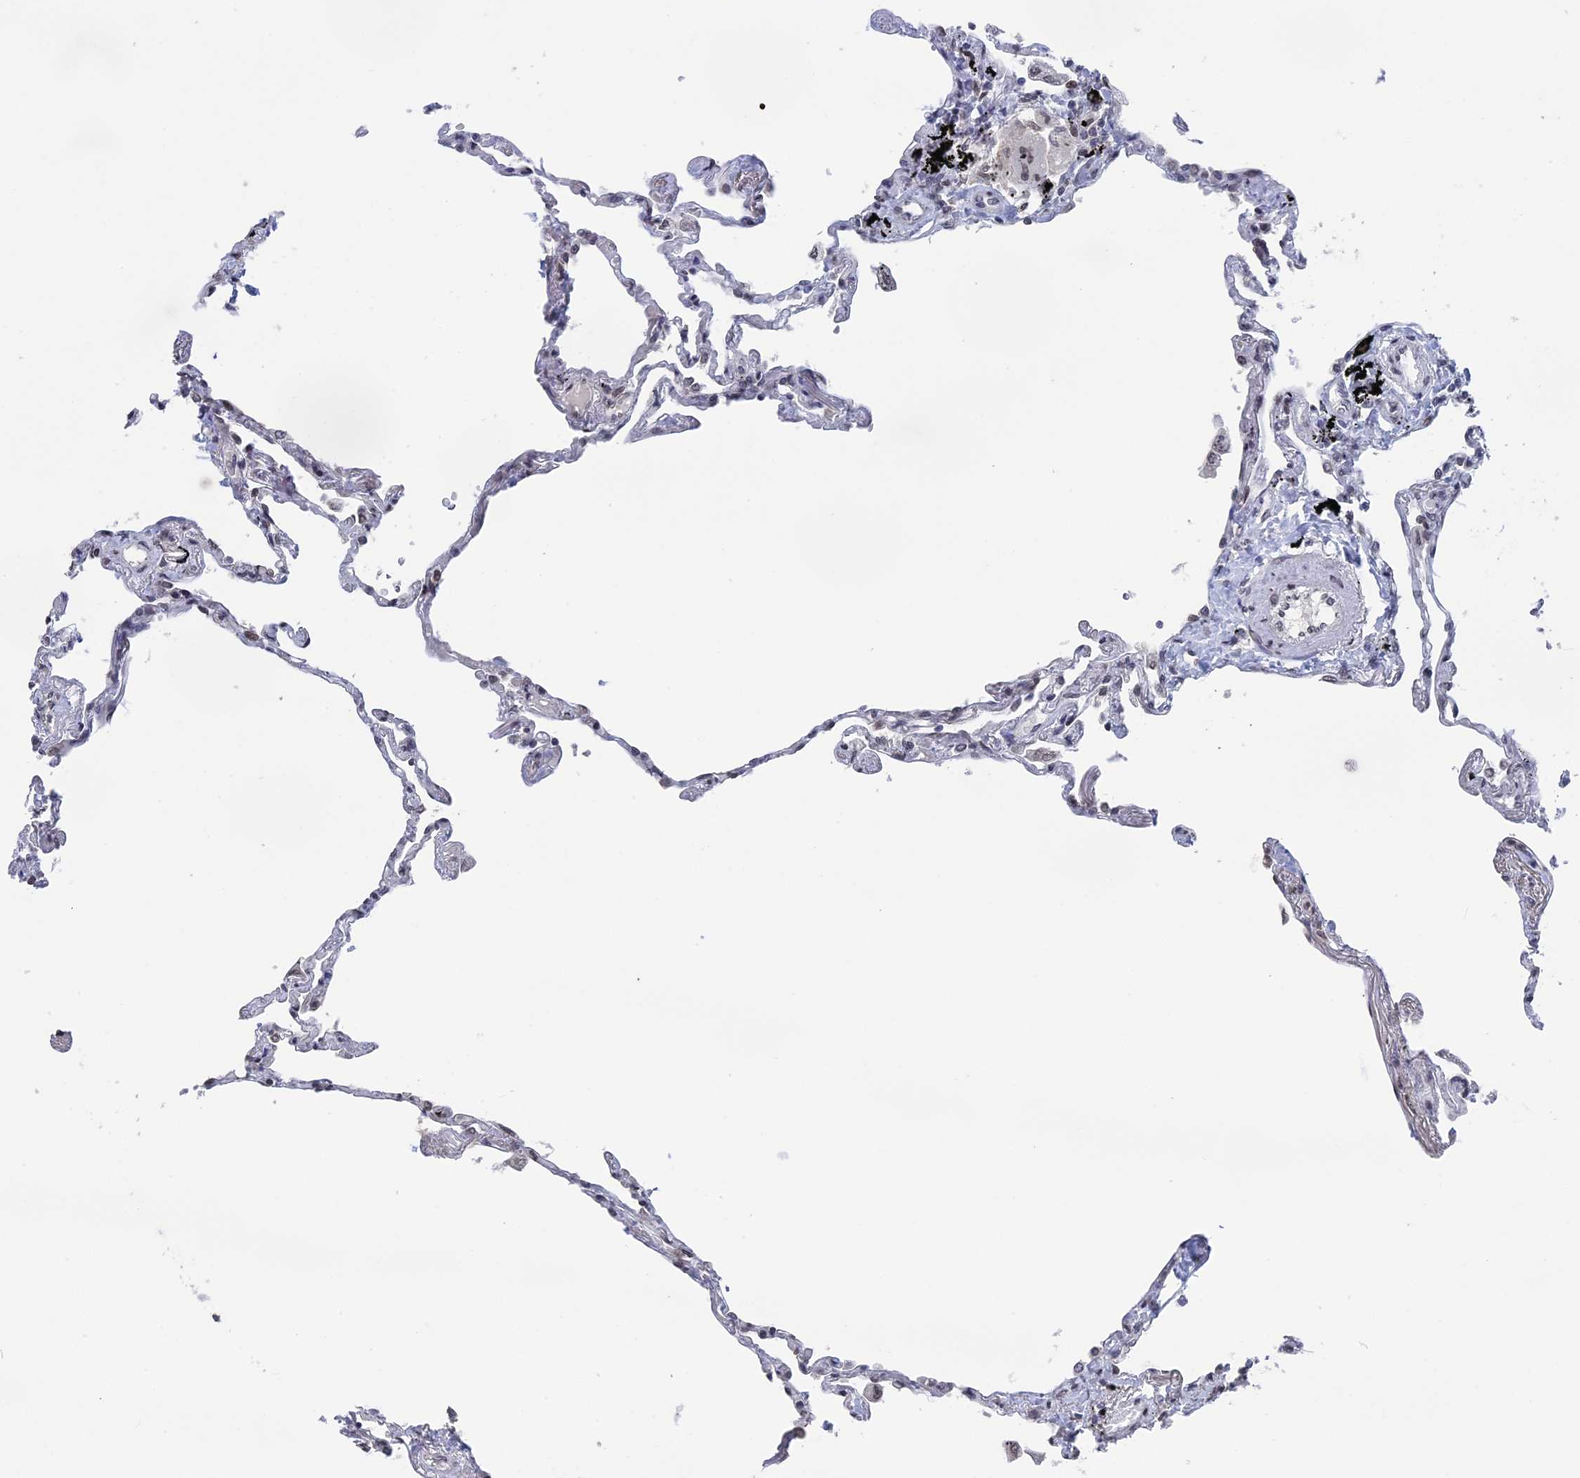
{"staining": {"intensity": "moderate", "quantity": "<25%", "location": "nuclear"}, "tissue": "lung", "cell_type": "Alveolar cells", "image_type": "normal", "snomed": [{"axis": "morphology", "description": "Normal tissue, NOS"}, {"axis": "topography", "description": "Lung"}], "caption": "An image of human lung stained for a protein demonstrates moderate nuclear brown staining in alveolar cells.", "gene": "NR2C2AP", "patient": {"sex": "female", "age": 67}}